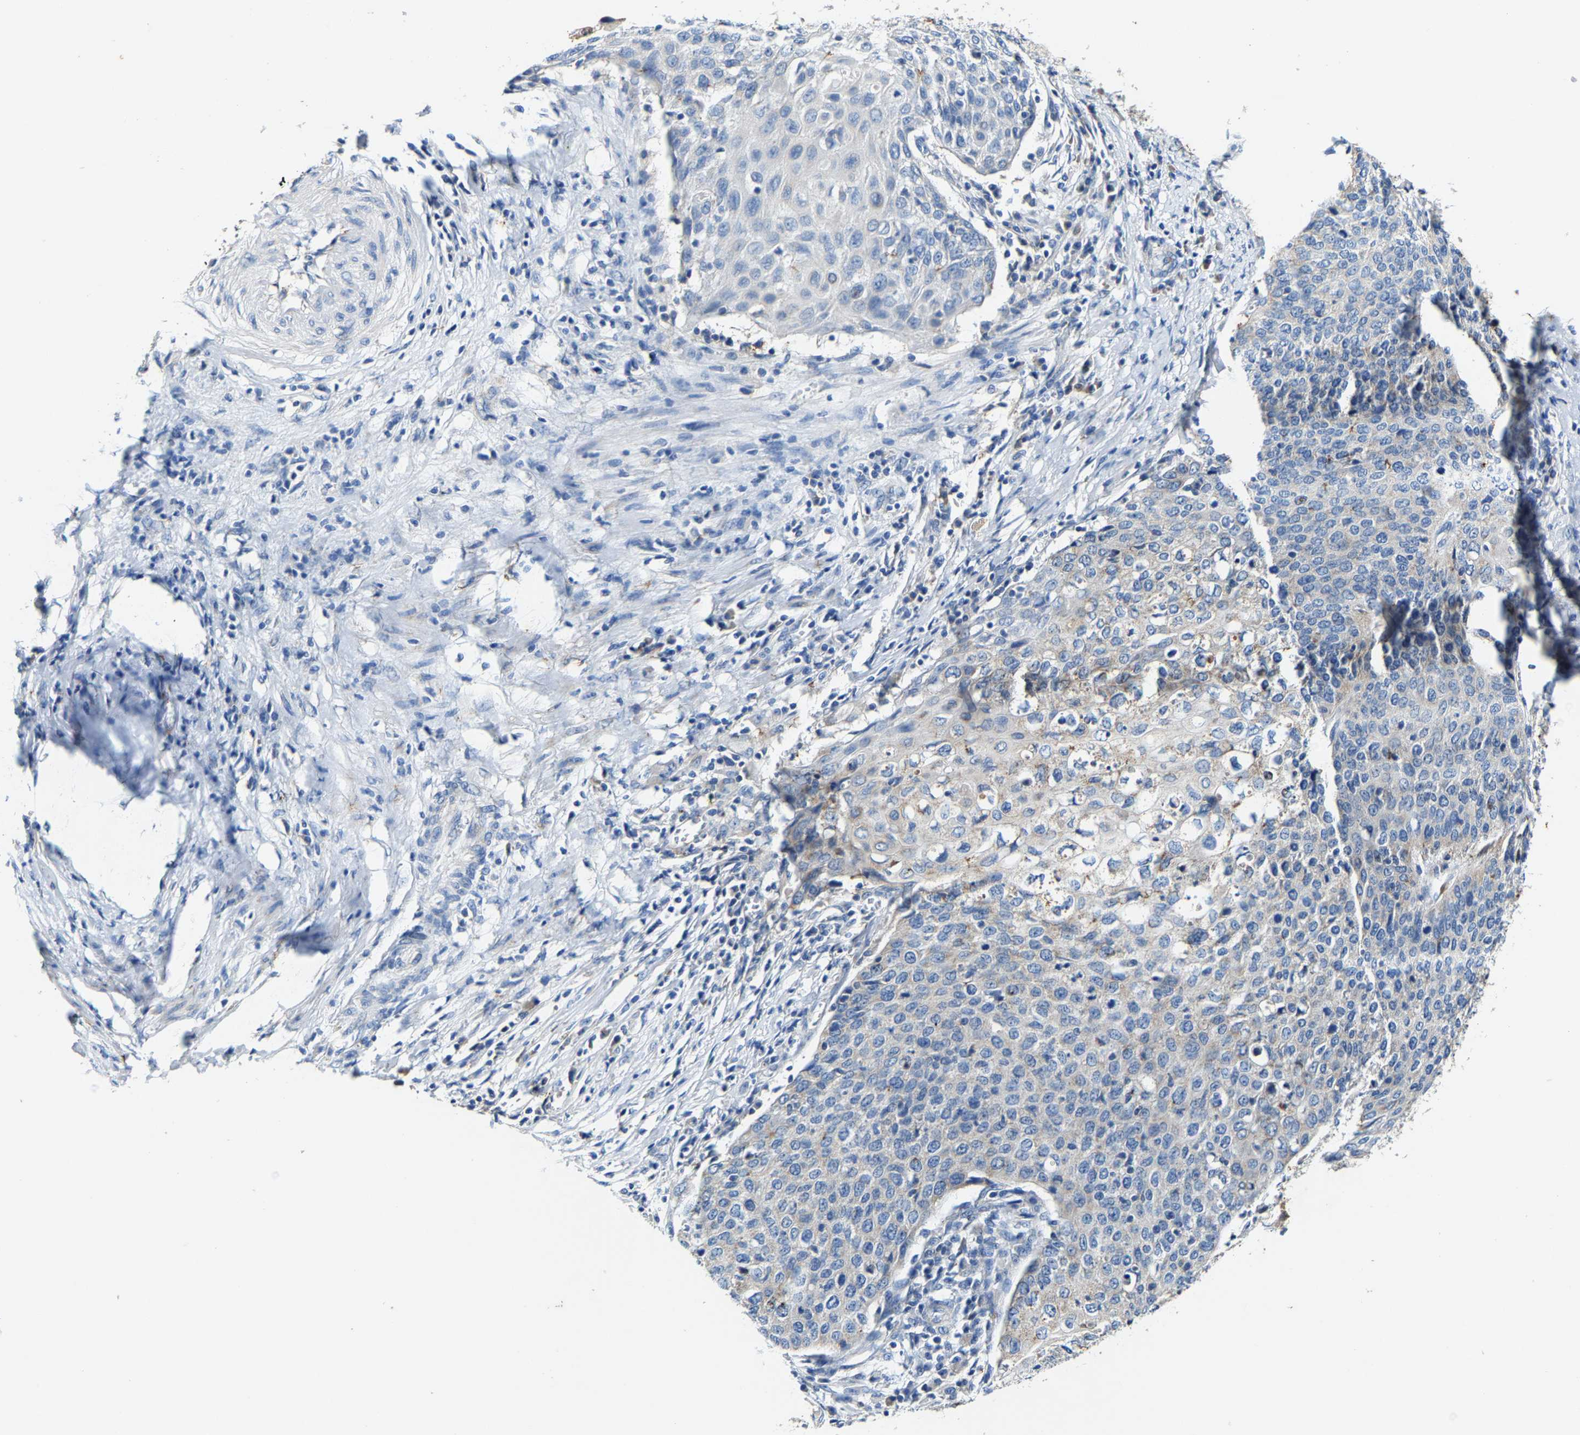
{"staining": {"intensity": "negative", "quantity": "none", "location": "none"}, "tissue": "cervical cancer", "cell_type": "Tumor cells", "image_type": "cancer", "snomed": [{"axis": "morphology", "description": "Squamous cell carcinoma, NOS"}, {"axis": "topography", "description": "Cervix"}], "caption": "This is a photomicrograph of immunohistochemistry (IHC) staining of cervical cancer, which shows no staining in tumor cells.", "gene": "SLC25A25", "patient": {"sex": "female", "age": 39}}